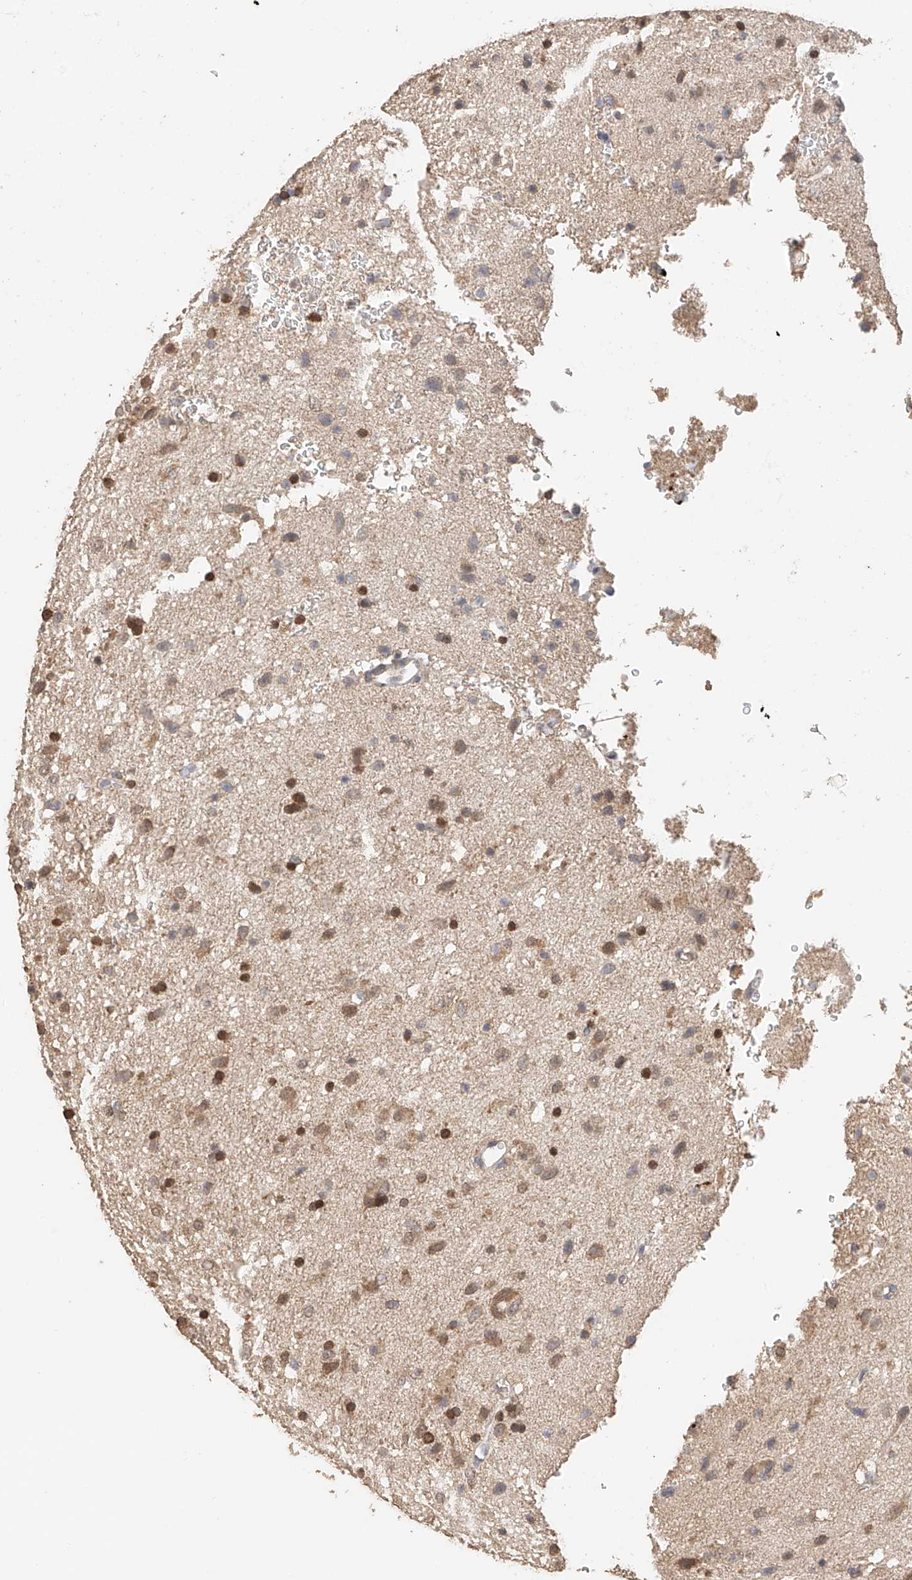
{"staining": {"intensity": "moderate", "quantity": "25%-75%", "location": "nuclear"}, "tissue": "glioma", "cell_type": "Tumor cells", "image_type": "cancer", "snomed": [{"axis": "morphology", "description": "Glioma, malignant, Low grade"}, {"axis": "topography", "description": "Brain"}], "caption": "Glioma stained with IHC displays moderate nuclear positivity in approximately 25%-75% of tumor cells.", "gene": "IL22RA2", "patient": {"sex": "male", "age": 77}}